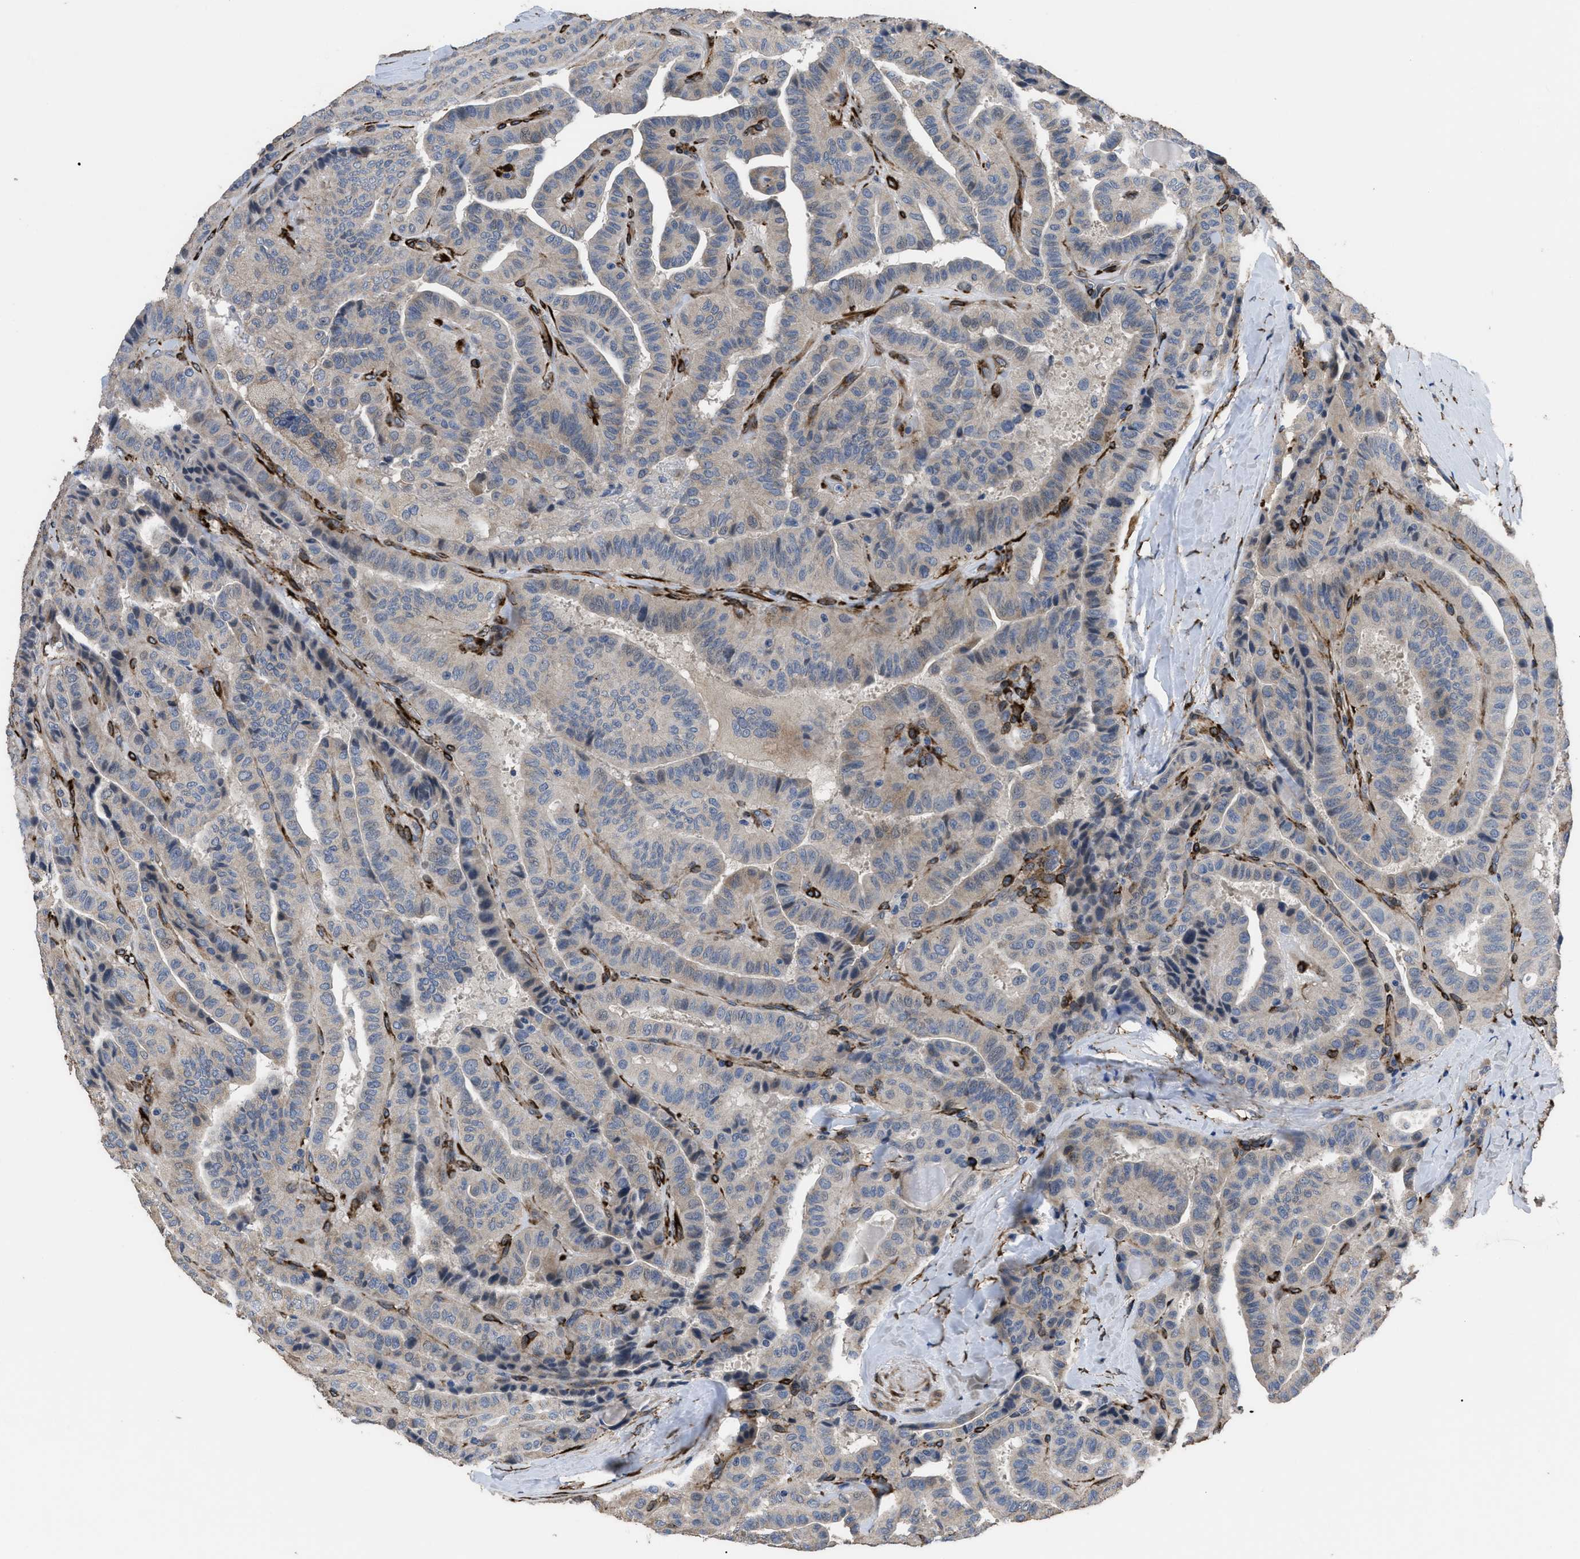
{"staining": {"intensity": "negative", "quantity": "none", "location": "none"}, "tissue": "thyroid cancer", "cell_type": "Tumor cells", "image_type": "cancer", "snomed": [{"axis": "morphology", "description": "Papillary adenocarcinoma, NOS"}, {"axis": "topography", "description": "Thyroid gland"}], "caption": "IHC of papillary adenocarcinoma (thyroid) exhibits no expression in tumor cells.", "gene": "SQLE", "patient": {"sex": "male", "age": 77}}